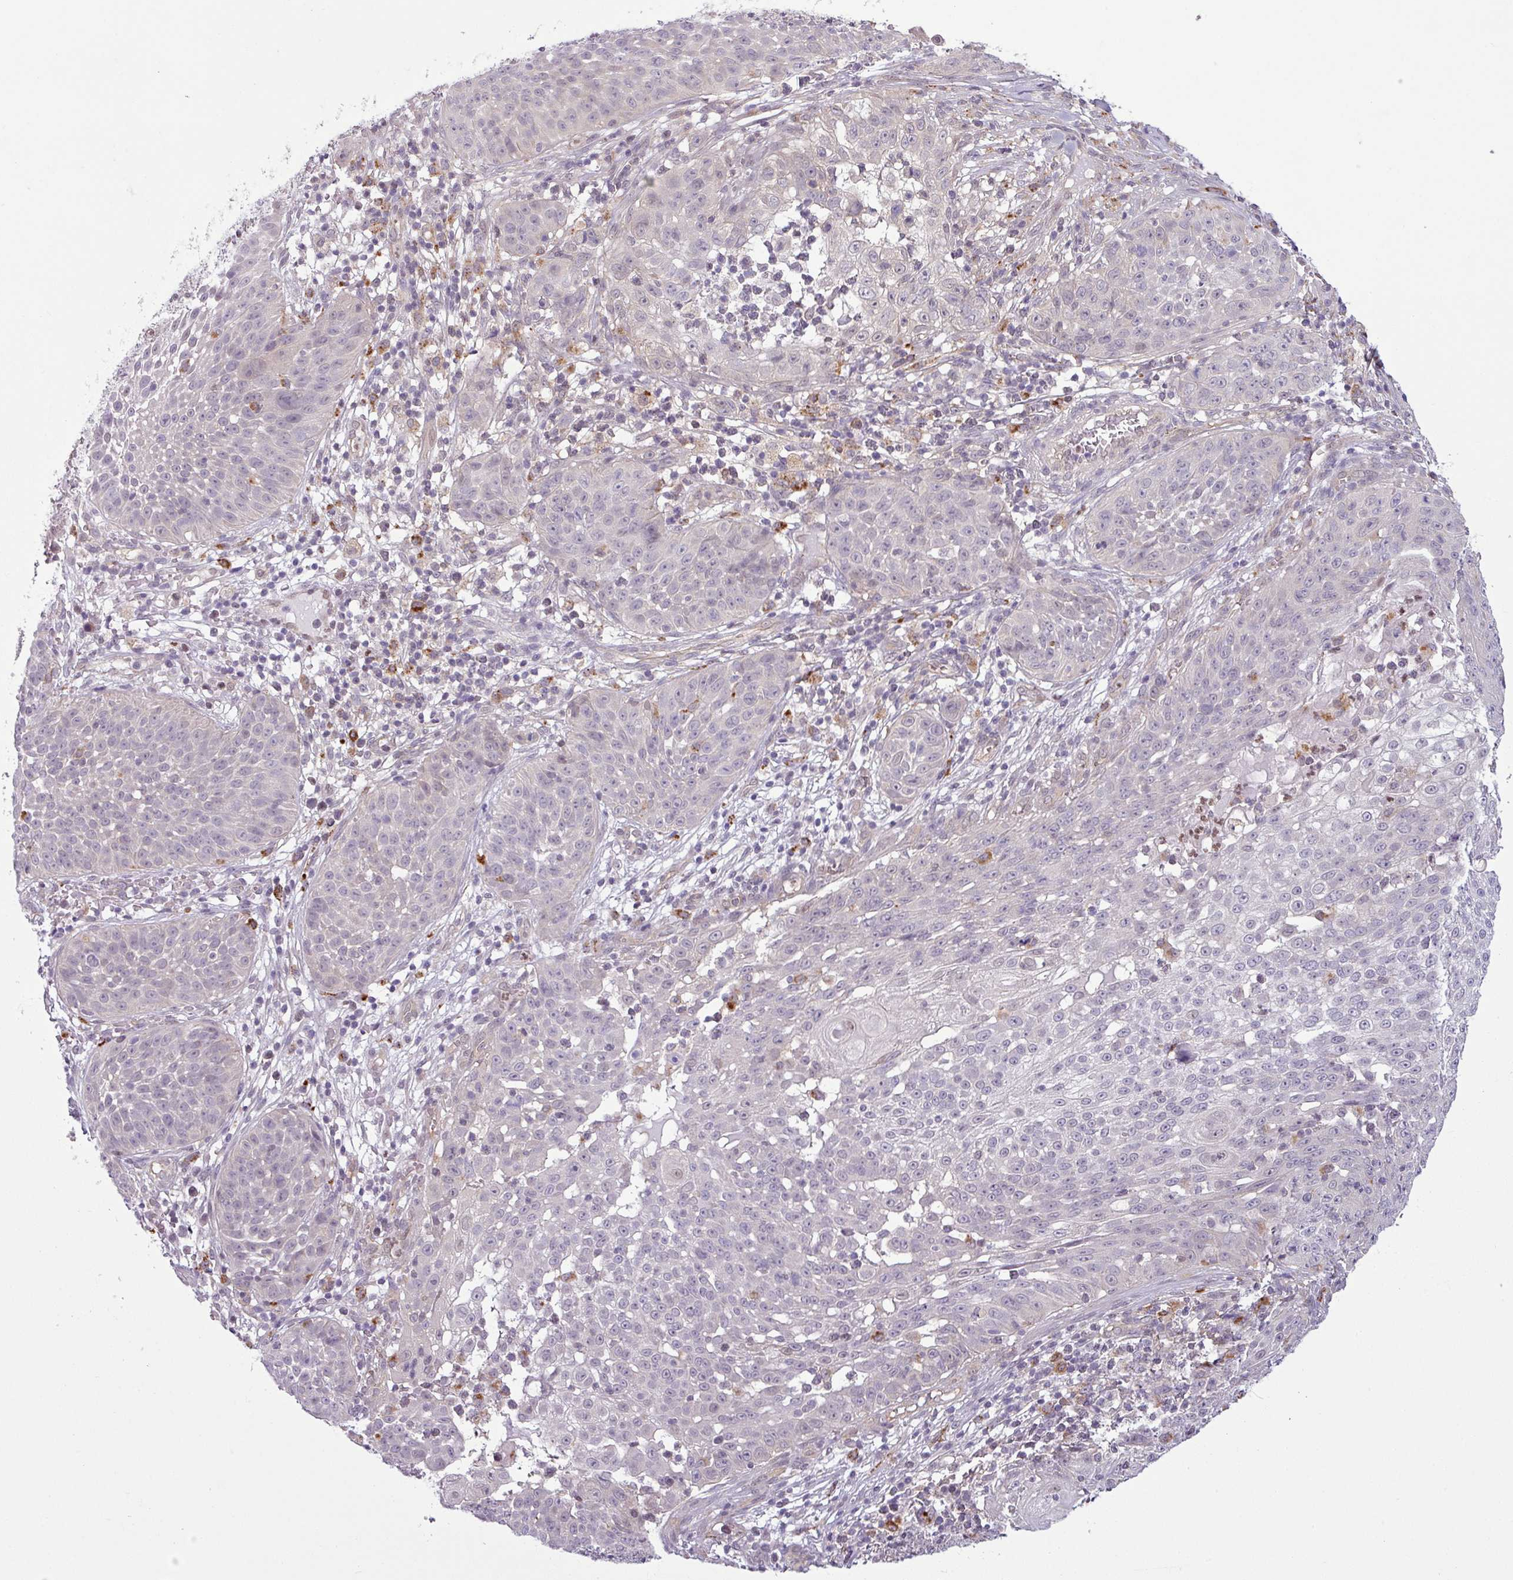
{"staining": {"intensity": "negative", "quantity": "none", "location": "none"}, "tissue": "skin cancer", "cell_type": "Tumor cells", "image_type": "cancer", "snomed": [{"axis": "morphology", "description": "Squamous cell carcinoma, NOS"}, {"axis": "topography", "description": "Skin"}], "caption": "A micrograph of skin squamous cell carcinoma stained for a protein shows no brown staining in tumor cells.", "gene": "CCDC144A", "patient": {"sex": "male", "age": 24}}